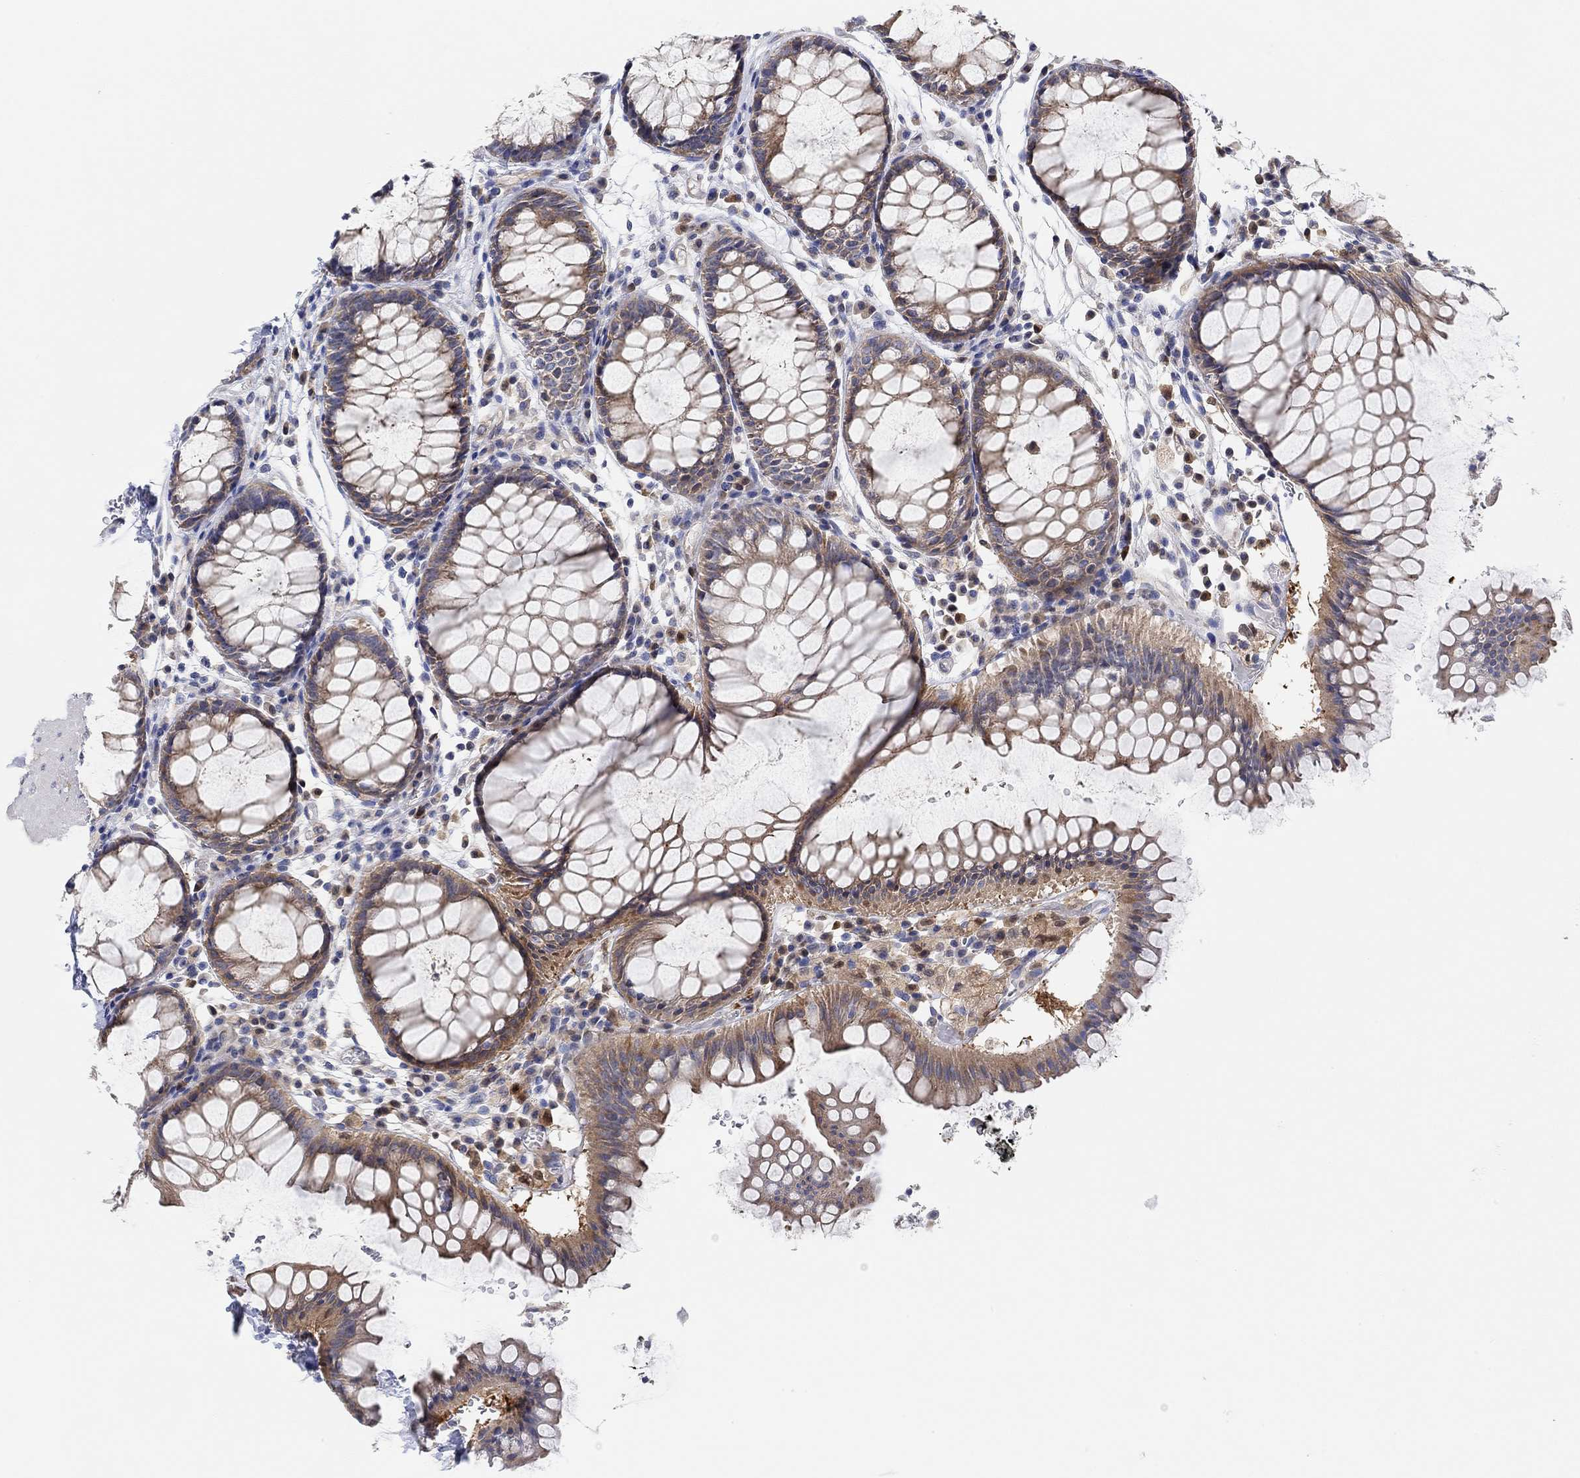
{"staining": {"intensity": "strong", "quantity": "25%-75%", "location": "cytoplasmic/membranous"}, "tissue": "rectum", "cell_type": "Glandular cells", "image_type": "normal", "snomed": [{"axis": "morphology", "description": "Normal tissue, NOS"}, {"axis": "topography", "description": "Rectum"}], "caption": "A brown stain highlights strong cytoplasmic/membranous staining of a protein in glandular cells of normal rectum. (IHC, brightfield microscopy, high magnification).", "gene": "RGS1", "patient": {"sex": "female", "age": 68}}